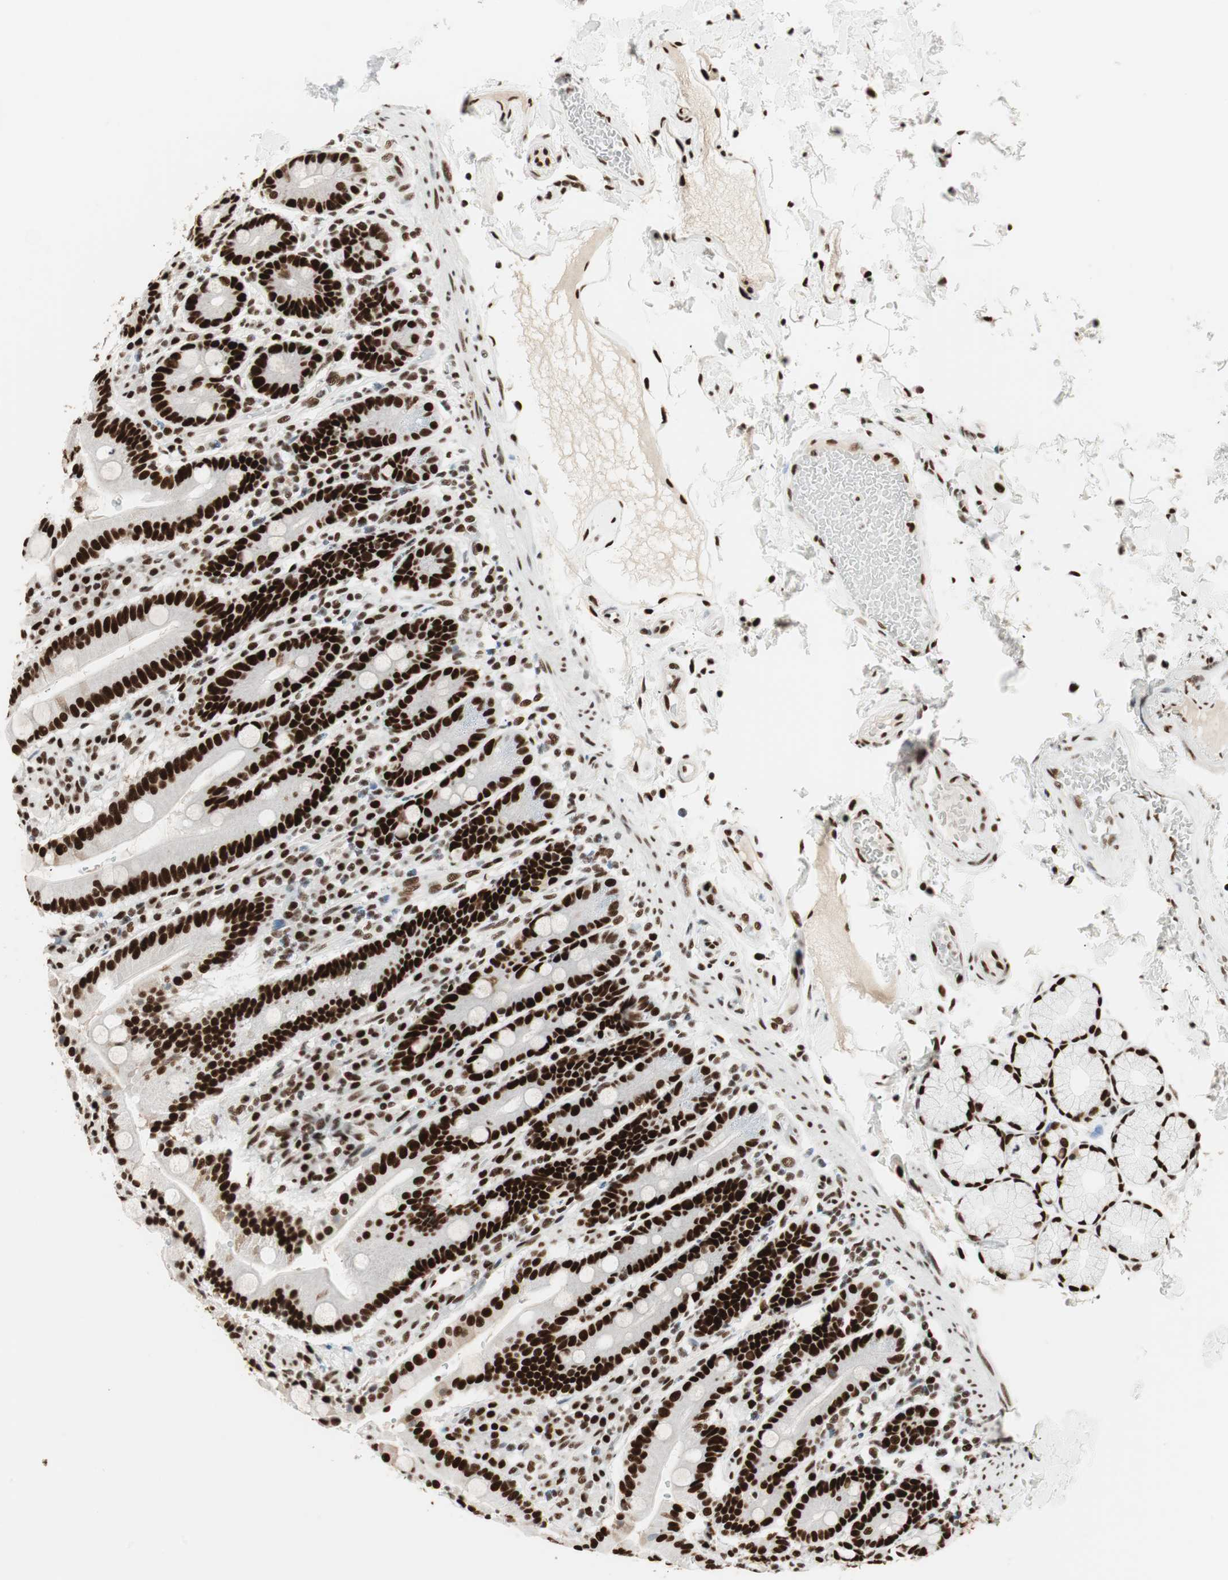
{"staining": {"intensity": "strong", "quantity": ">75%", "location": "nuclear"}, "tissue": "duodenum", "cell_type": "Glandular cells", "image_type": "normal", "snomed": [{"axis": "morphology", "description": "Normal tissue, NOS"}, {"axis": "topography", "description": "Small intestine, NOS"}], "caption": "DAB (3,3'-diaminobenzidine) immunohistochemical staining of normal human duodenum demonstrates strong nuclear protein positivity in about >75% of glandular cells.", "gene": "PSME3", "patient": {"sex": "female", "age": 71}}